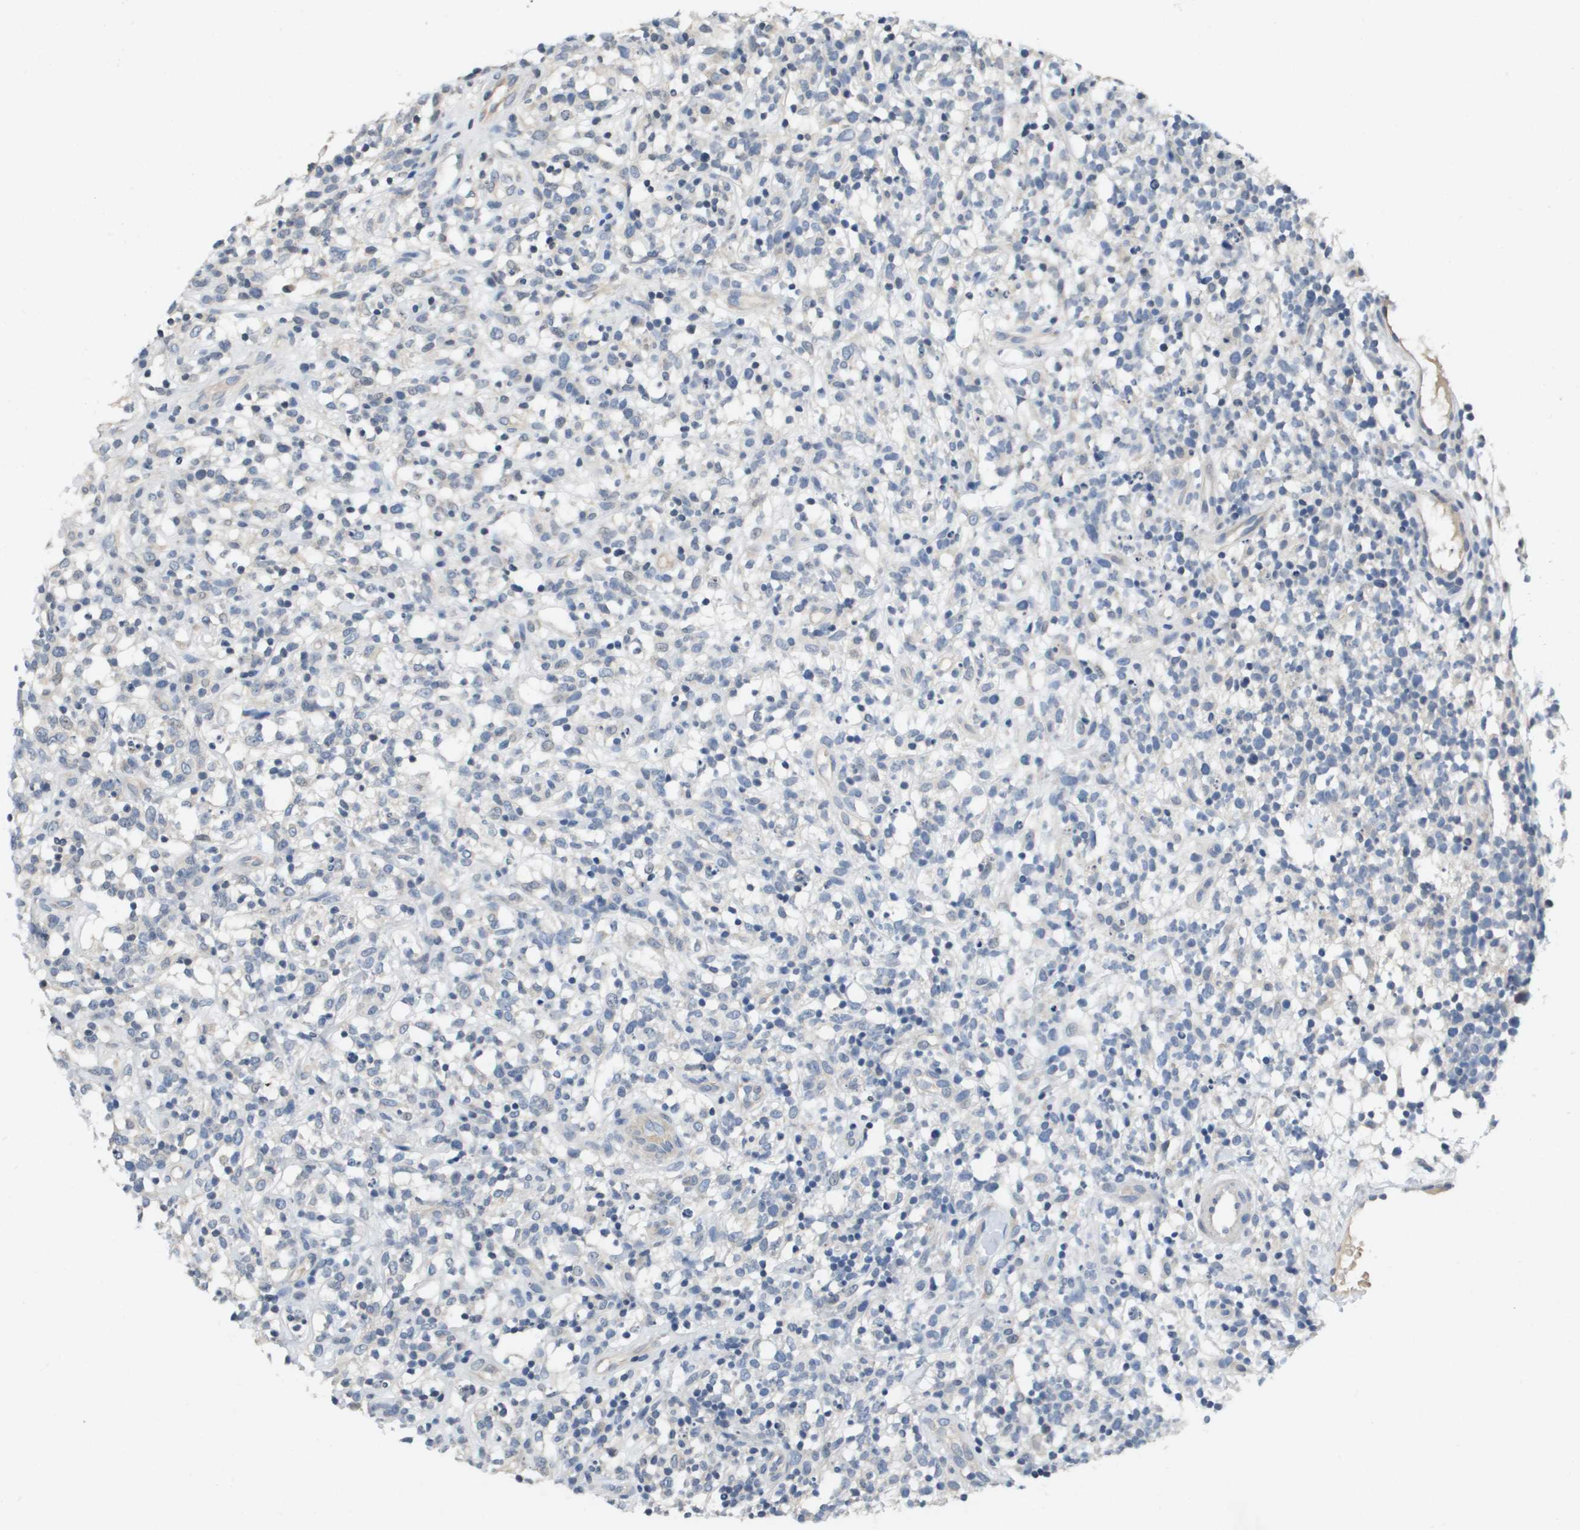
{"staining": {"intensity": "negative", "quantity": "none", "location": "none"}, "tissue": "lymphoma", "cell_type": "Tumor cells", "image_type": "cancer", "snomed": [{"axis": "morphology", "description": "Malignant lymphoma, non-Hodgkin's type, High grade"}, {"axis": "topography", "description": "Lymph node"}], "caption": "High-grade malignant lymphoma, non-Hodgkin's type was stained to show a protein in brown. There is no significant positivity in tumor cells. (Stains: DAB IHC with hematoxylin counter stain, Microscopy: brightfield microscopy at high magnification).", "gene": "CAPN11", "patient": {"sex": "female", "age": 73}}